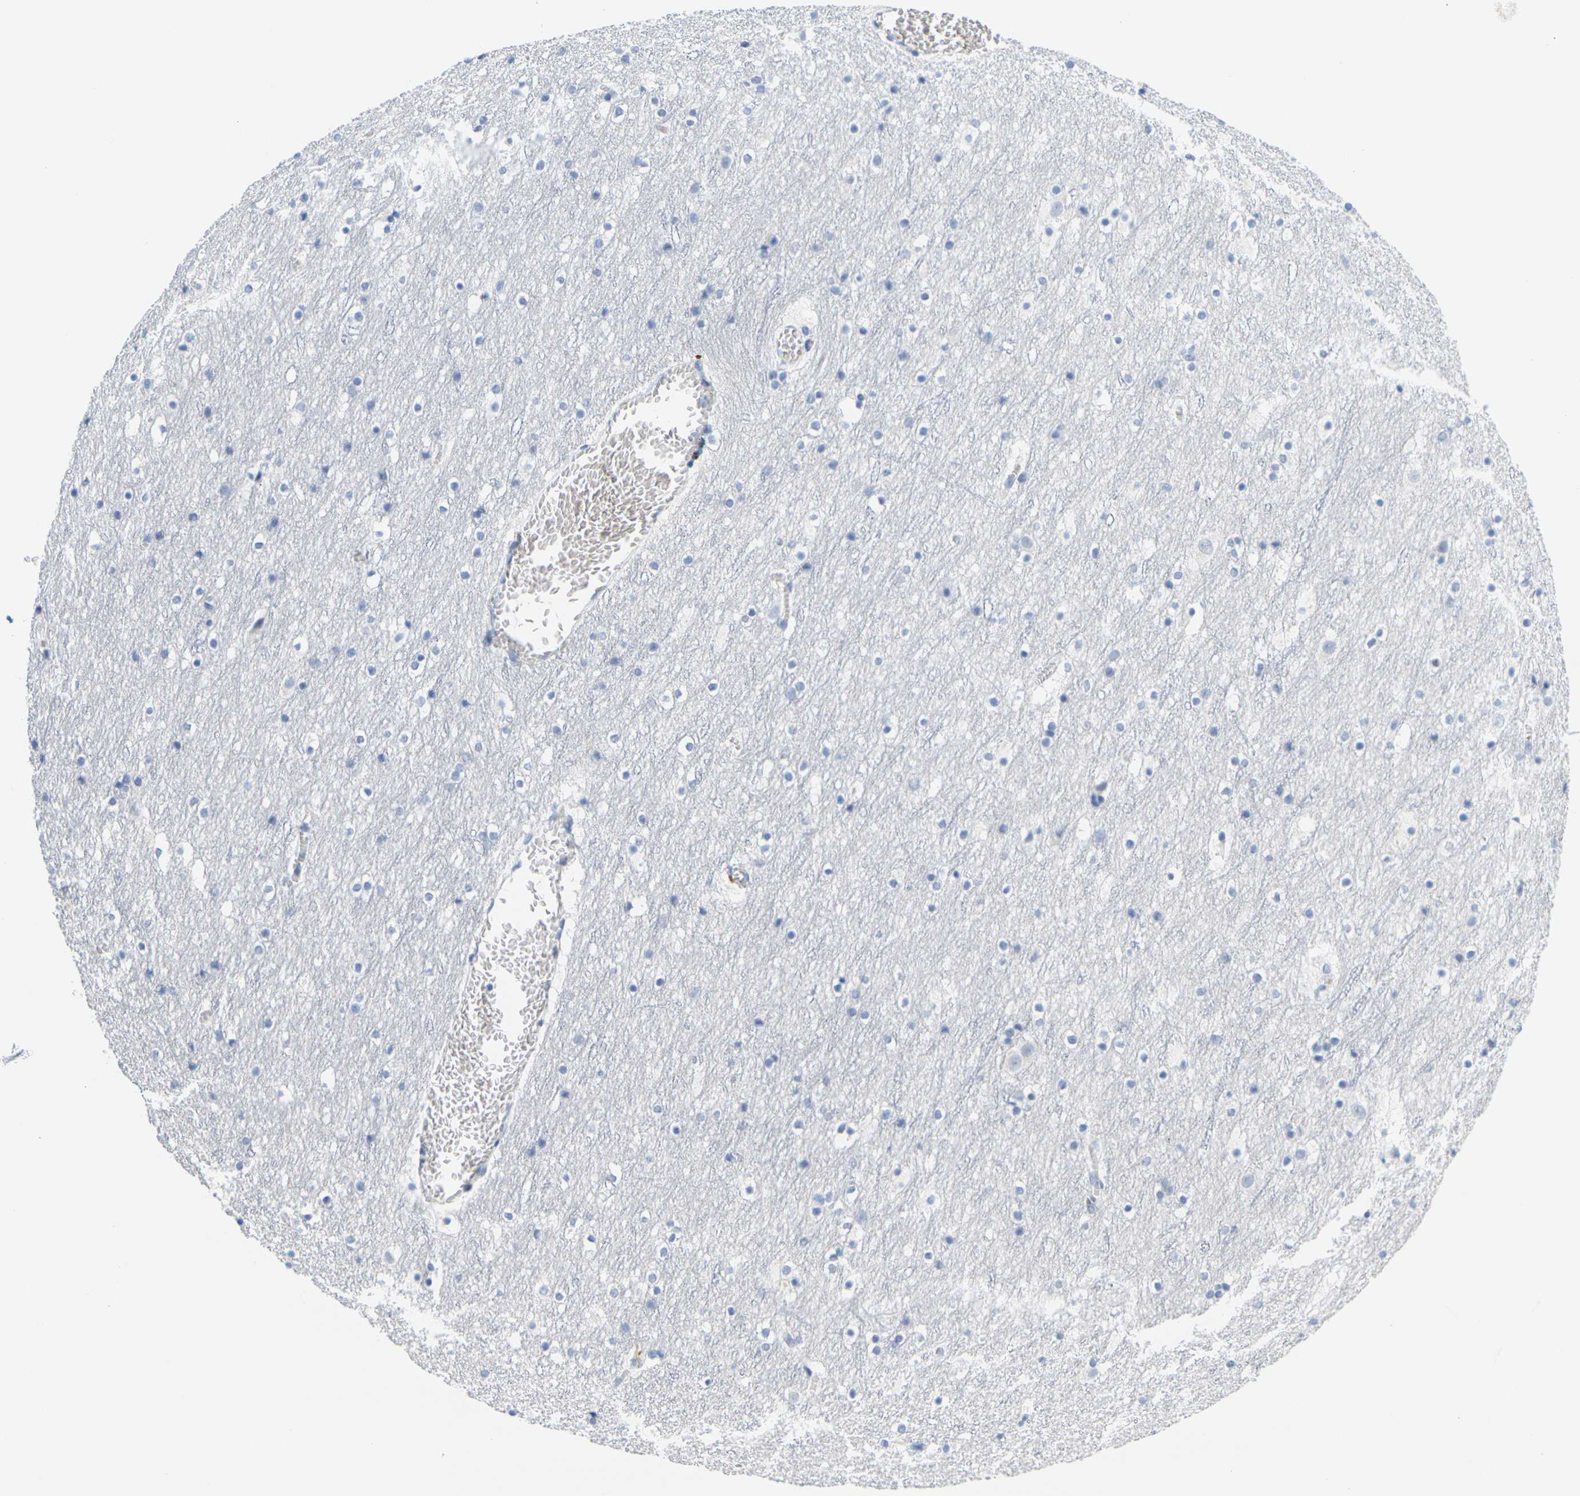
{"staining": {"intensity": "negative", "quantity": "none", "location": "none"}, "tissue": "cerebral cortex", "cell_type": "Endothelial cells", "image_type": "normal", "snomed": [{"axis": "morphology", "description": "Normal tissue, NOS"}, {"axis": "topography", "description": "Cerebral cortex"}], "caption": "The micrograph displays no staining of endothelial cells in unremarkable cerebral cortex. The staining is performed using DAB (3,3'-diaminobenzidine) brown chromogen with nuclei counter-stained in using hematoxylin.", "gene": "HLA", "patient": {"sex": "male", "age": 45}}